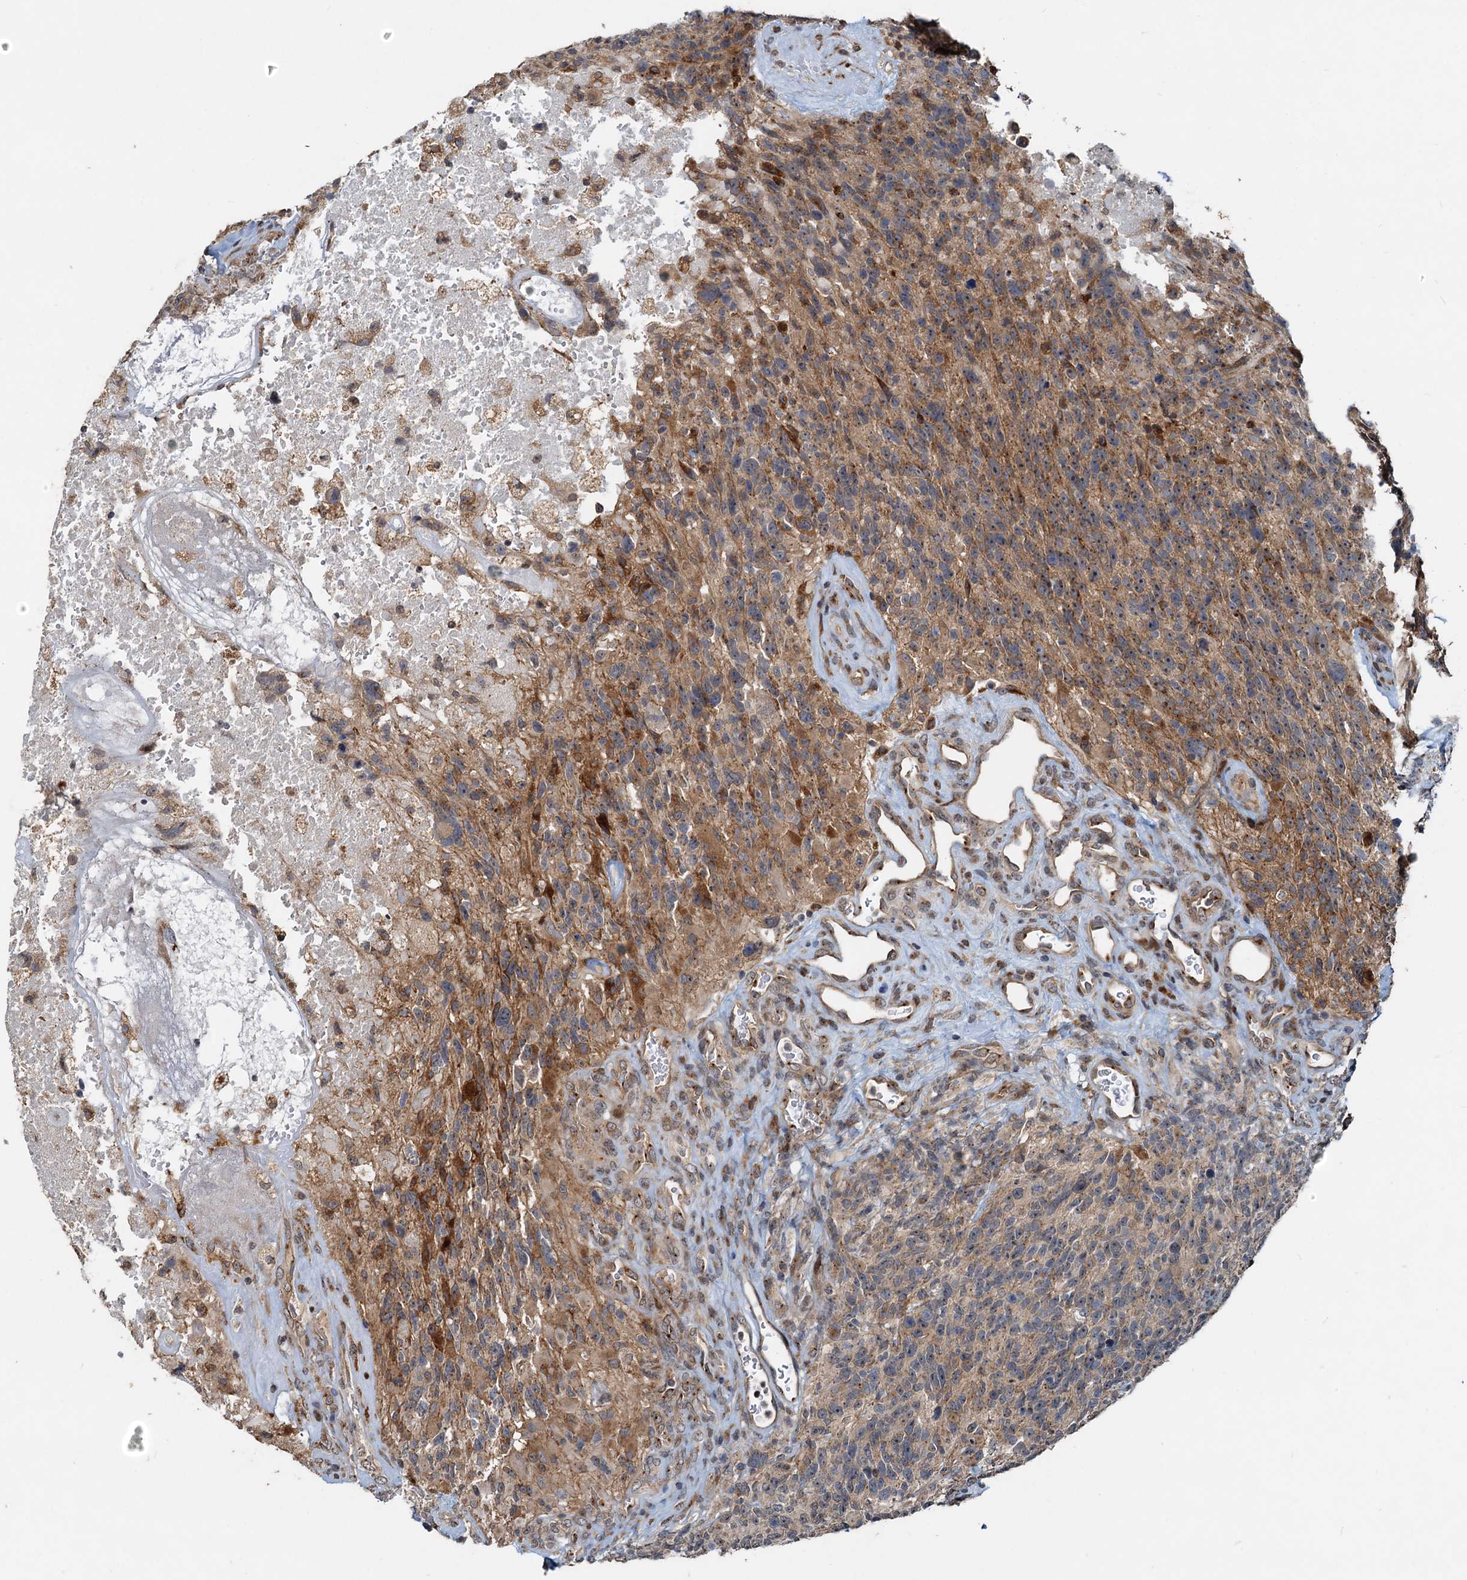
{"staining": {"intensity": "moderate", "quantity": "25%-75%", "location": "cytoplasmic/membranous"}, "tissue": "glioma", "cell_type": "Tumor cells", "image_type": "cancer", "snomed": [{"axis": "morphology", "description": "Glioma, malignant, High grade"}, {"axis": "topography", "description": "Brain"}], "caption": "IHC staining of malignant glioma (high-grade), which shows medium levels of moderate cytoplasmic/membranous positivity in approximately 25%-75% of tumor cells indicating moderate cytoplasmic/membranous protein expression. The staining was performed using DAB (3,3'-diaminobenzidine) (brown) for protein detection and nuclei were counterstained in hematoxylin (blue).", "gene": "CEP68", "patient": {"sex": "male", "age": 76}}